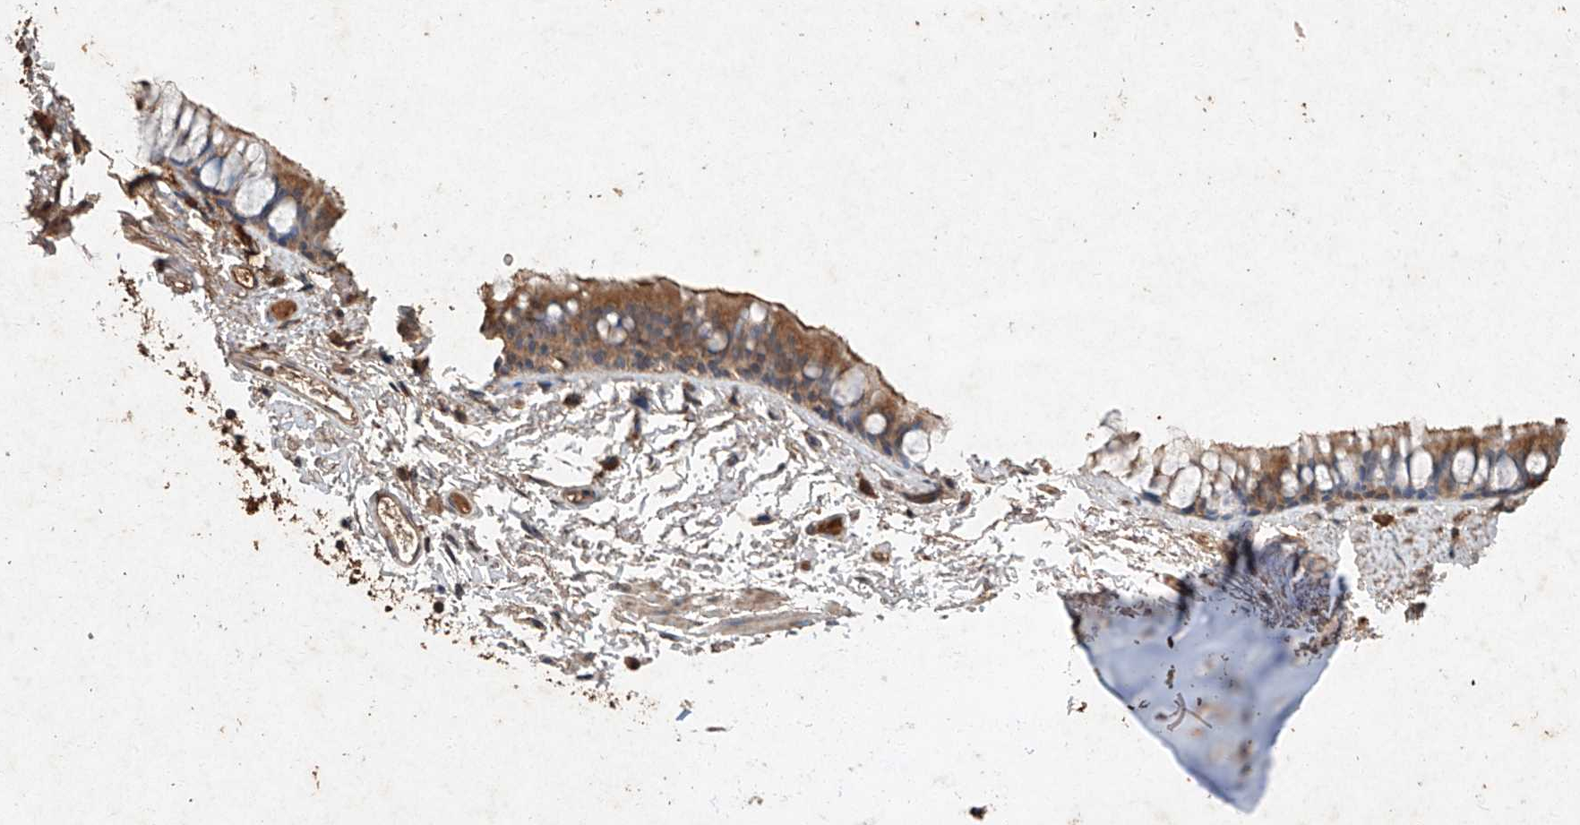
{"staining": {"intensity": "moderate", "quantity": ">75%", "location": "cytoplasmic/membranous"}, "tissue": "bronchus", "cell_type": "Respiratory epithelial cells", "image_type": "normal", "snomed": [{"axis": "morphology", "description": "Normal tissue, NOS"}, {"axis": "topography", "description": "Cartilage tissue"}, {"axis": "topography", "description": "Bronchus"}], "caption": "IHC histopathology image of unremarkable bronchus: human bronchus stained using immunohistochemistry (IHC) reveals medium levels of moderate protein expression localized specifically in the cytoplasmic/membranous of respiratory epithelial cells, appearing as a cytoplasmic/membranous brown color.", "gene": "STK3", "patient": {"sex": "female", "age": 73}}